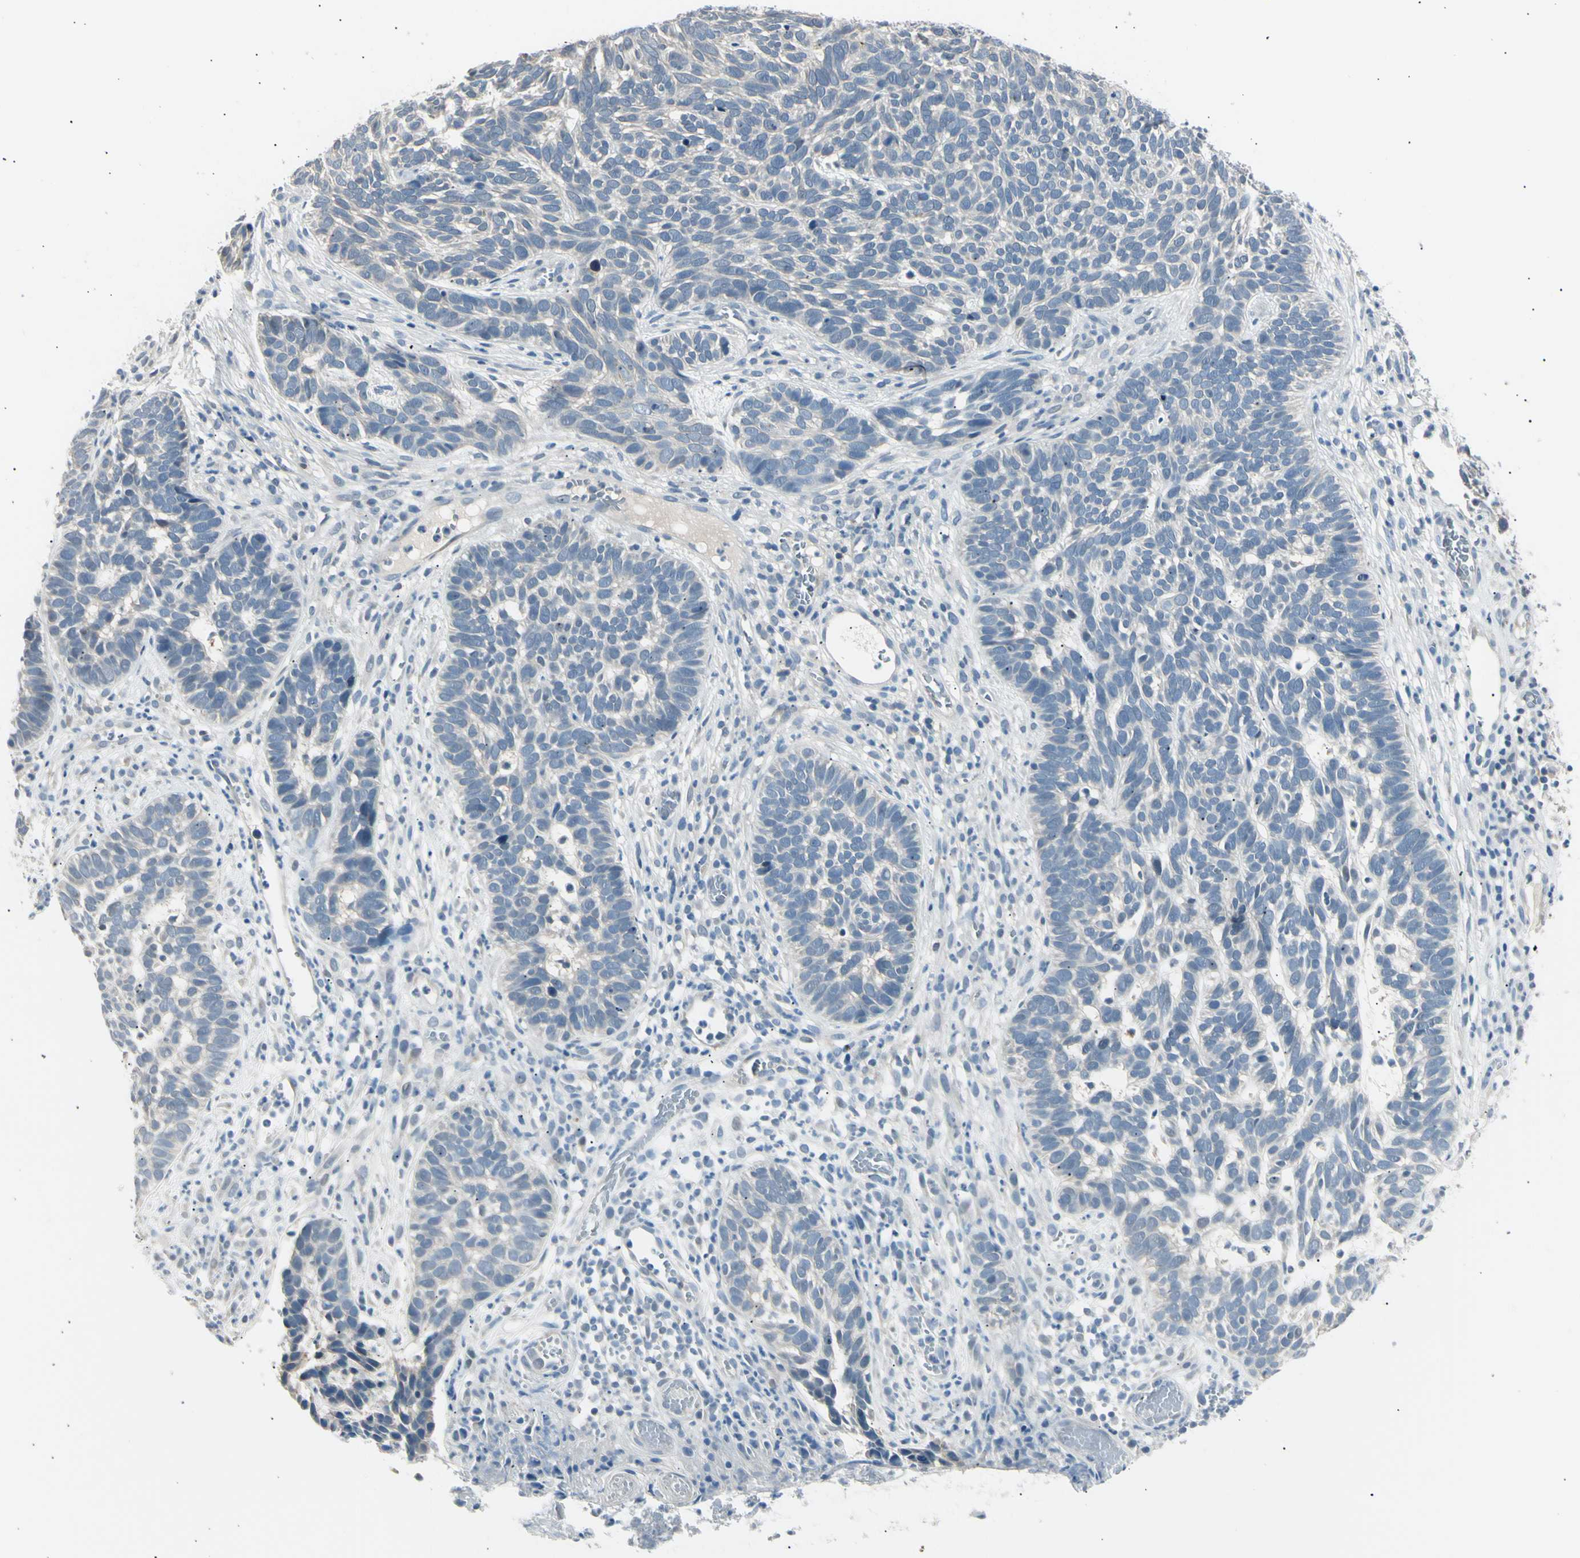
{"staining": {"intensity": "negative", "quantity": "none", "location": "none"}, "tissue": "skin cancer", "cell_type": "Tumor cells", "image_type": "cancer", "snomed": [{"axis": "morphology", "description": "Basal cell carcinoma"}, {"axis": "topography", "description": "Skin"}], "caption": "DAB immunohistochemical staining of human skin basal cell carcinoma displays no significant expression in tumor cells. The staining is performed using DAB brown chromogen with nuclei counter-stained in using hematoxylin.", "gene": "LHPP", "patient": {"sex": "male", "age": 87}}